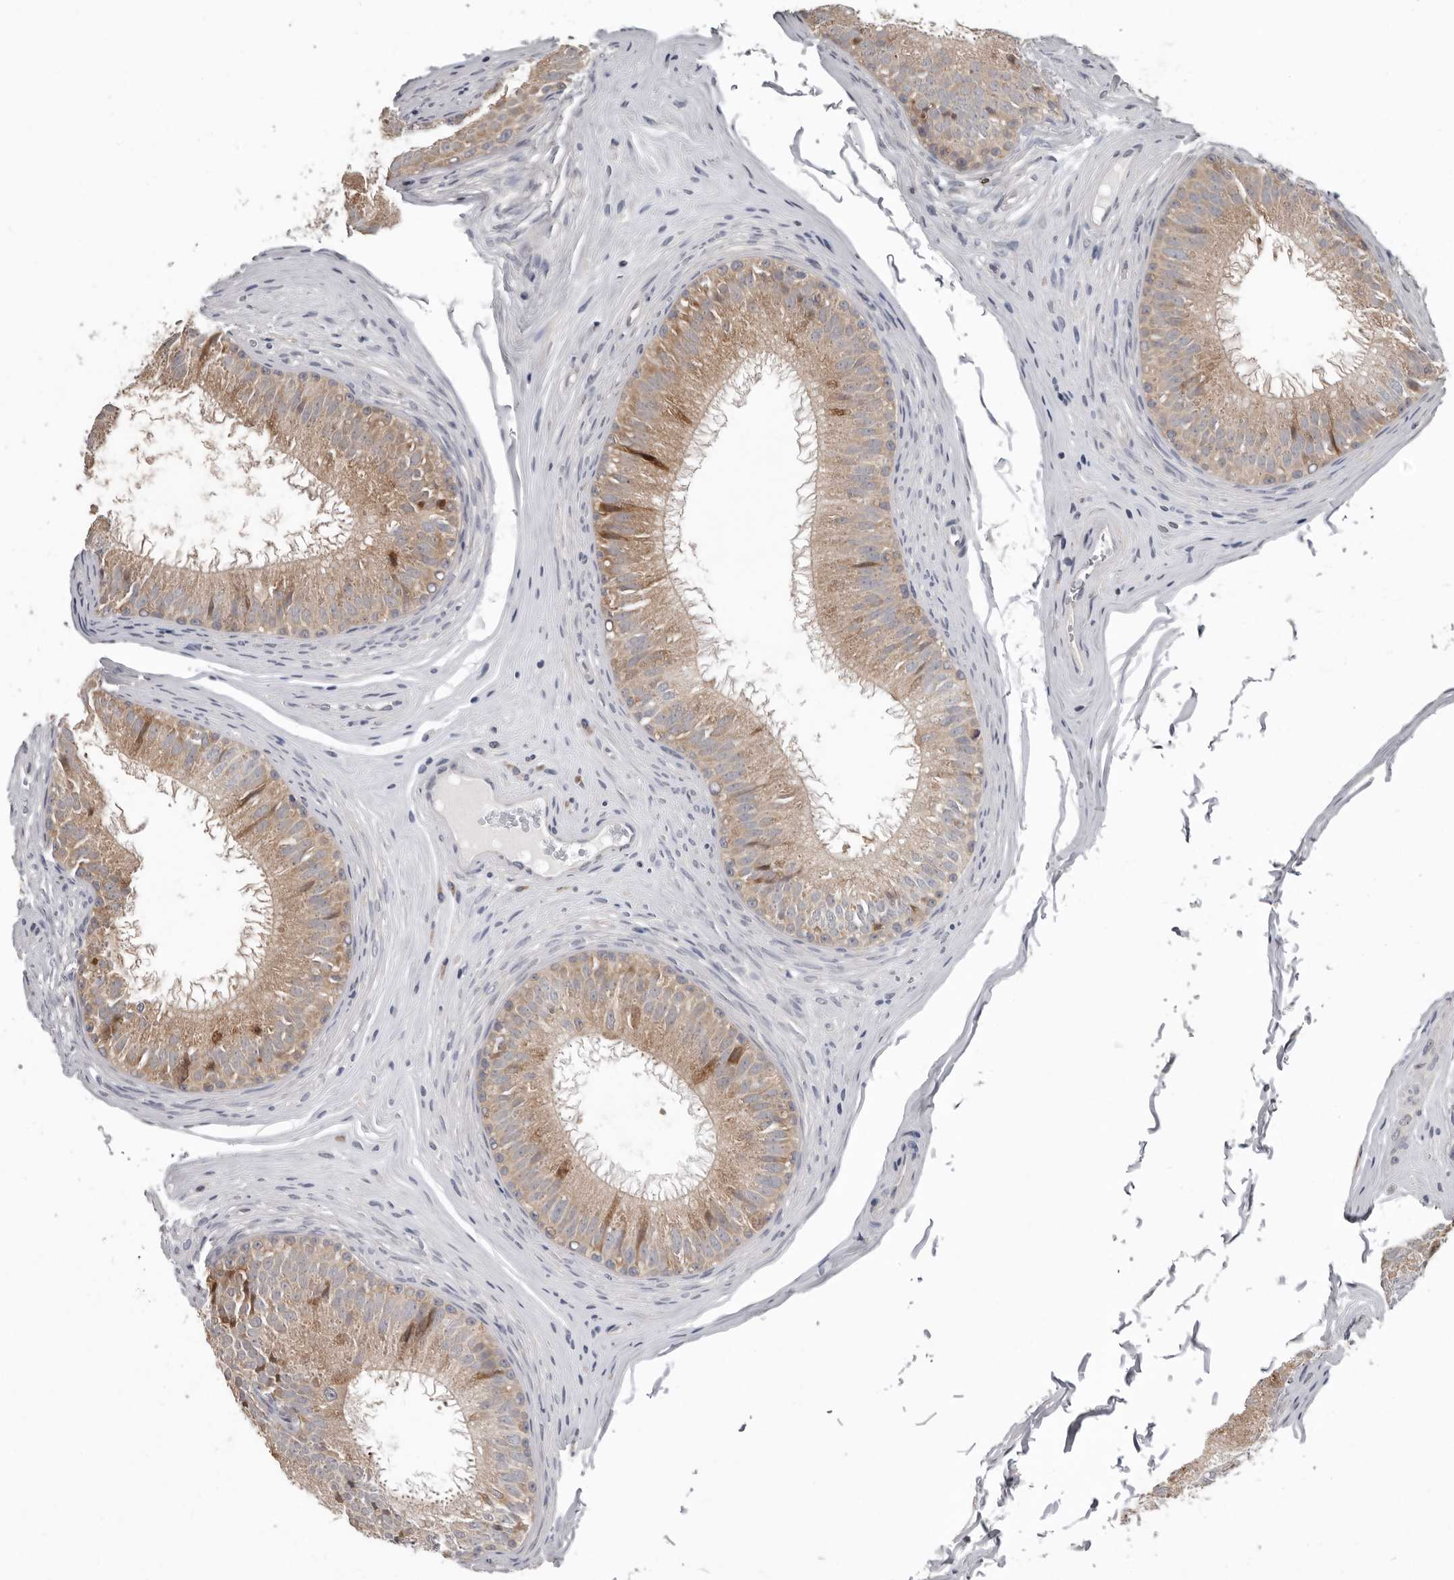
{"staining": {"intensity": "moderate", "quantity": "25%-75%", "location": "cytoplasmic/membranous"}, "tissue": "epididymis", "cell_type": "Glandular cells", "image_type": "normal", "snomed": [{"axis": "morphology", "description": "Normal tissue, NOS"}, {"axis": "topography", "description": "Epididymis"}], "caption": "Immunohistochemical staining of unremarkable human epididymis reveals moderate cytoplasmic/membranous protein positivity in approximately 25%-75% of glandular cells. Using DAB (brown) and hematoxylin (blue) stains, captured at high magnification using brightfield microscopy.", "gene": "RALGPS2", "patient": {"sex": "male", "age": 32}}